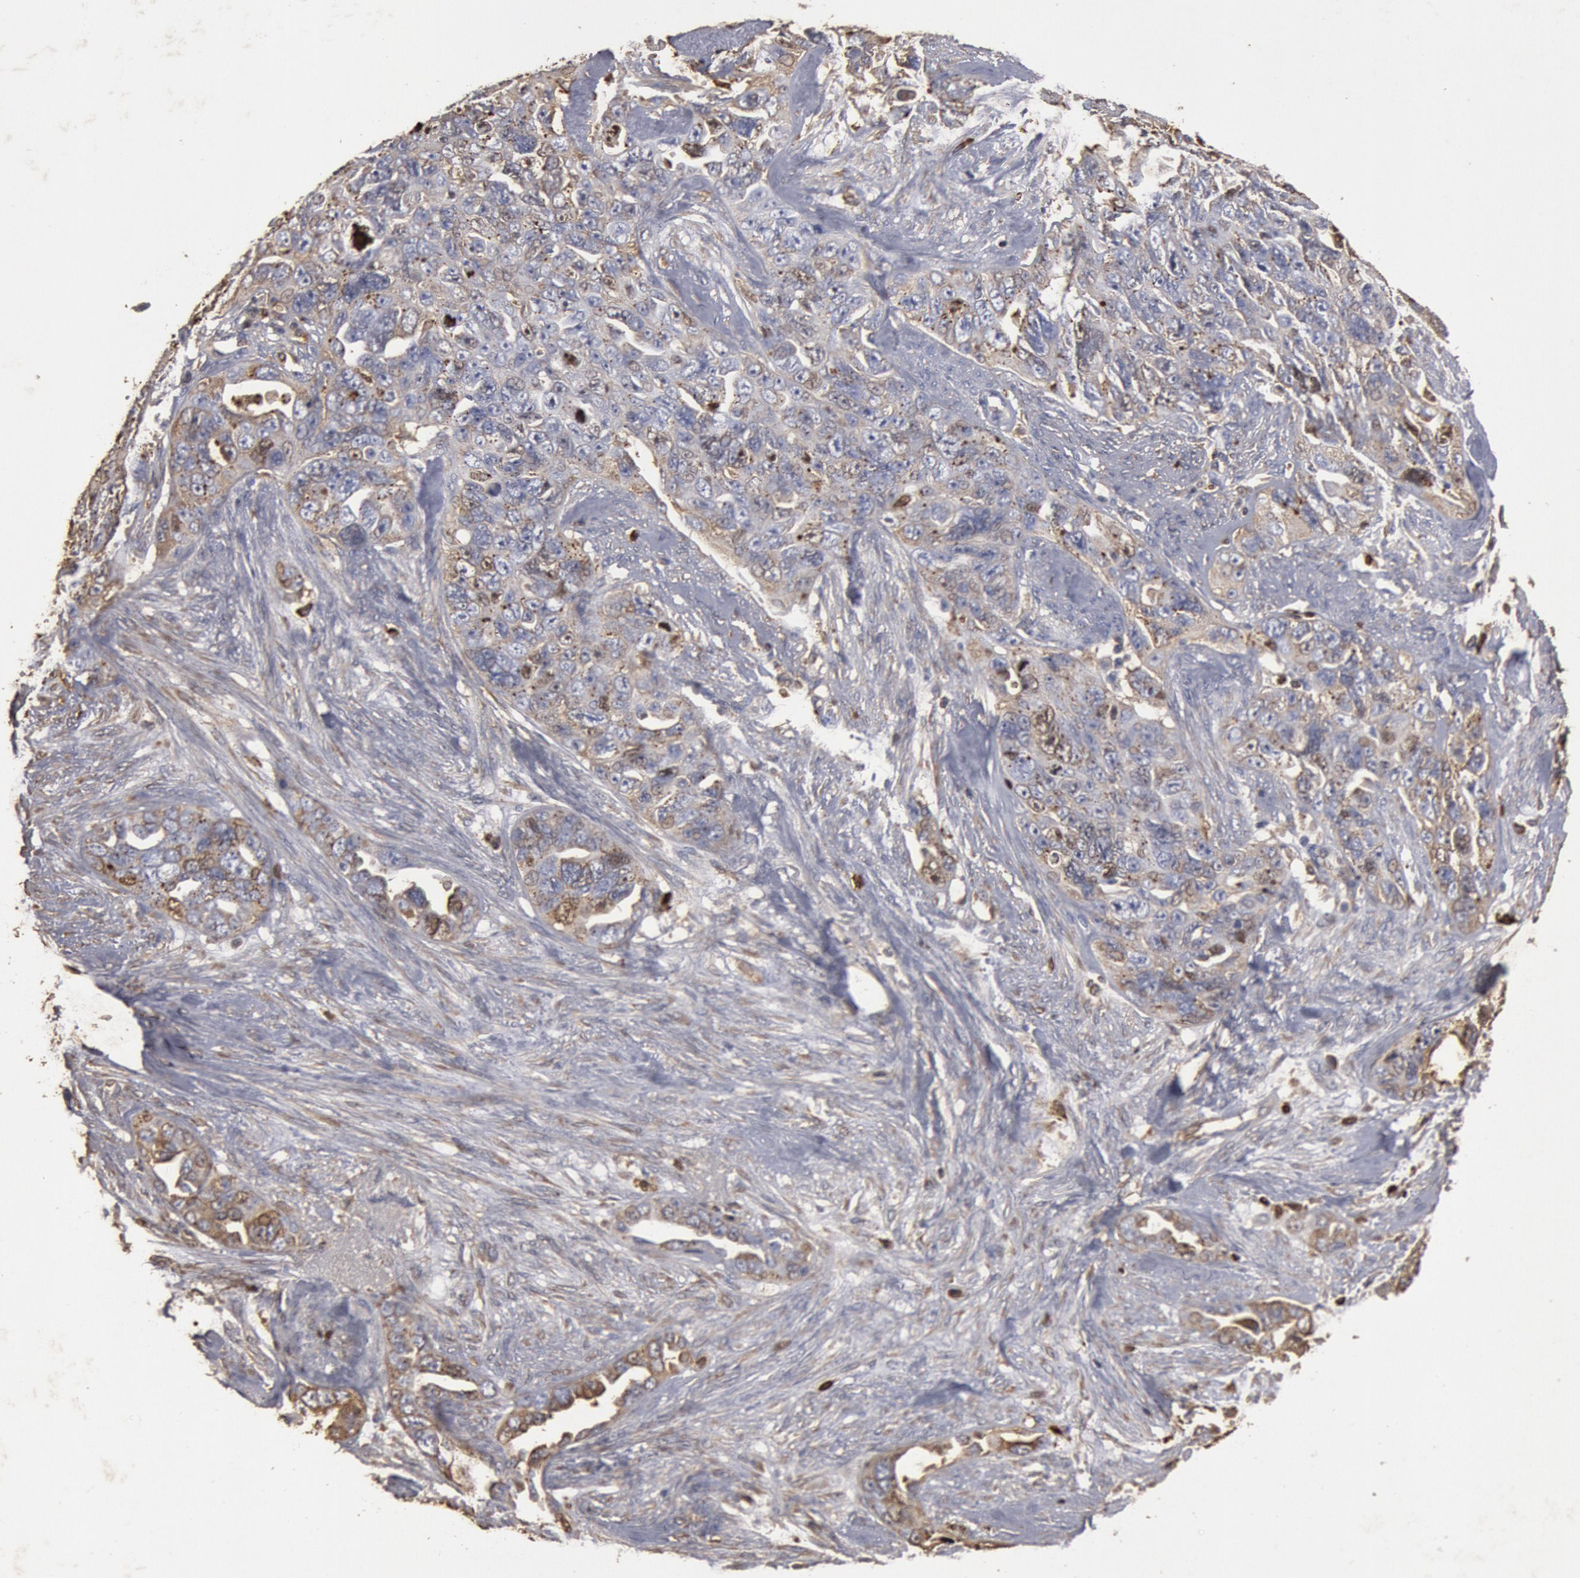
{"staining": {"intensity": "moderate", "quantity": ">75%", "location": "cytoplasmic/membranous"}, "tissue": "ovarian cancer", "cell_type": "Tumor cells", "image_type": "cancer", "snomed": [{"axis": "morphology", "description": "Cystadenocarcinoma, serous, NOS"}, {"axis": "topography", "description": "Ovary"}], "caption": "Ovarian cancer stained with IHC displays moderate cytoplasmic/membranous expression in about >75% of tumor cells.", "gene": "FOXA2", "patient": {"sex": "female", "age": 63}}